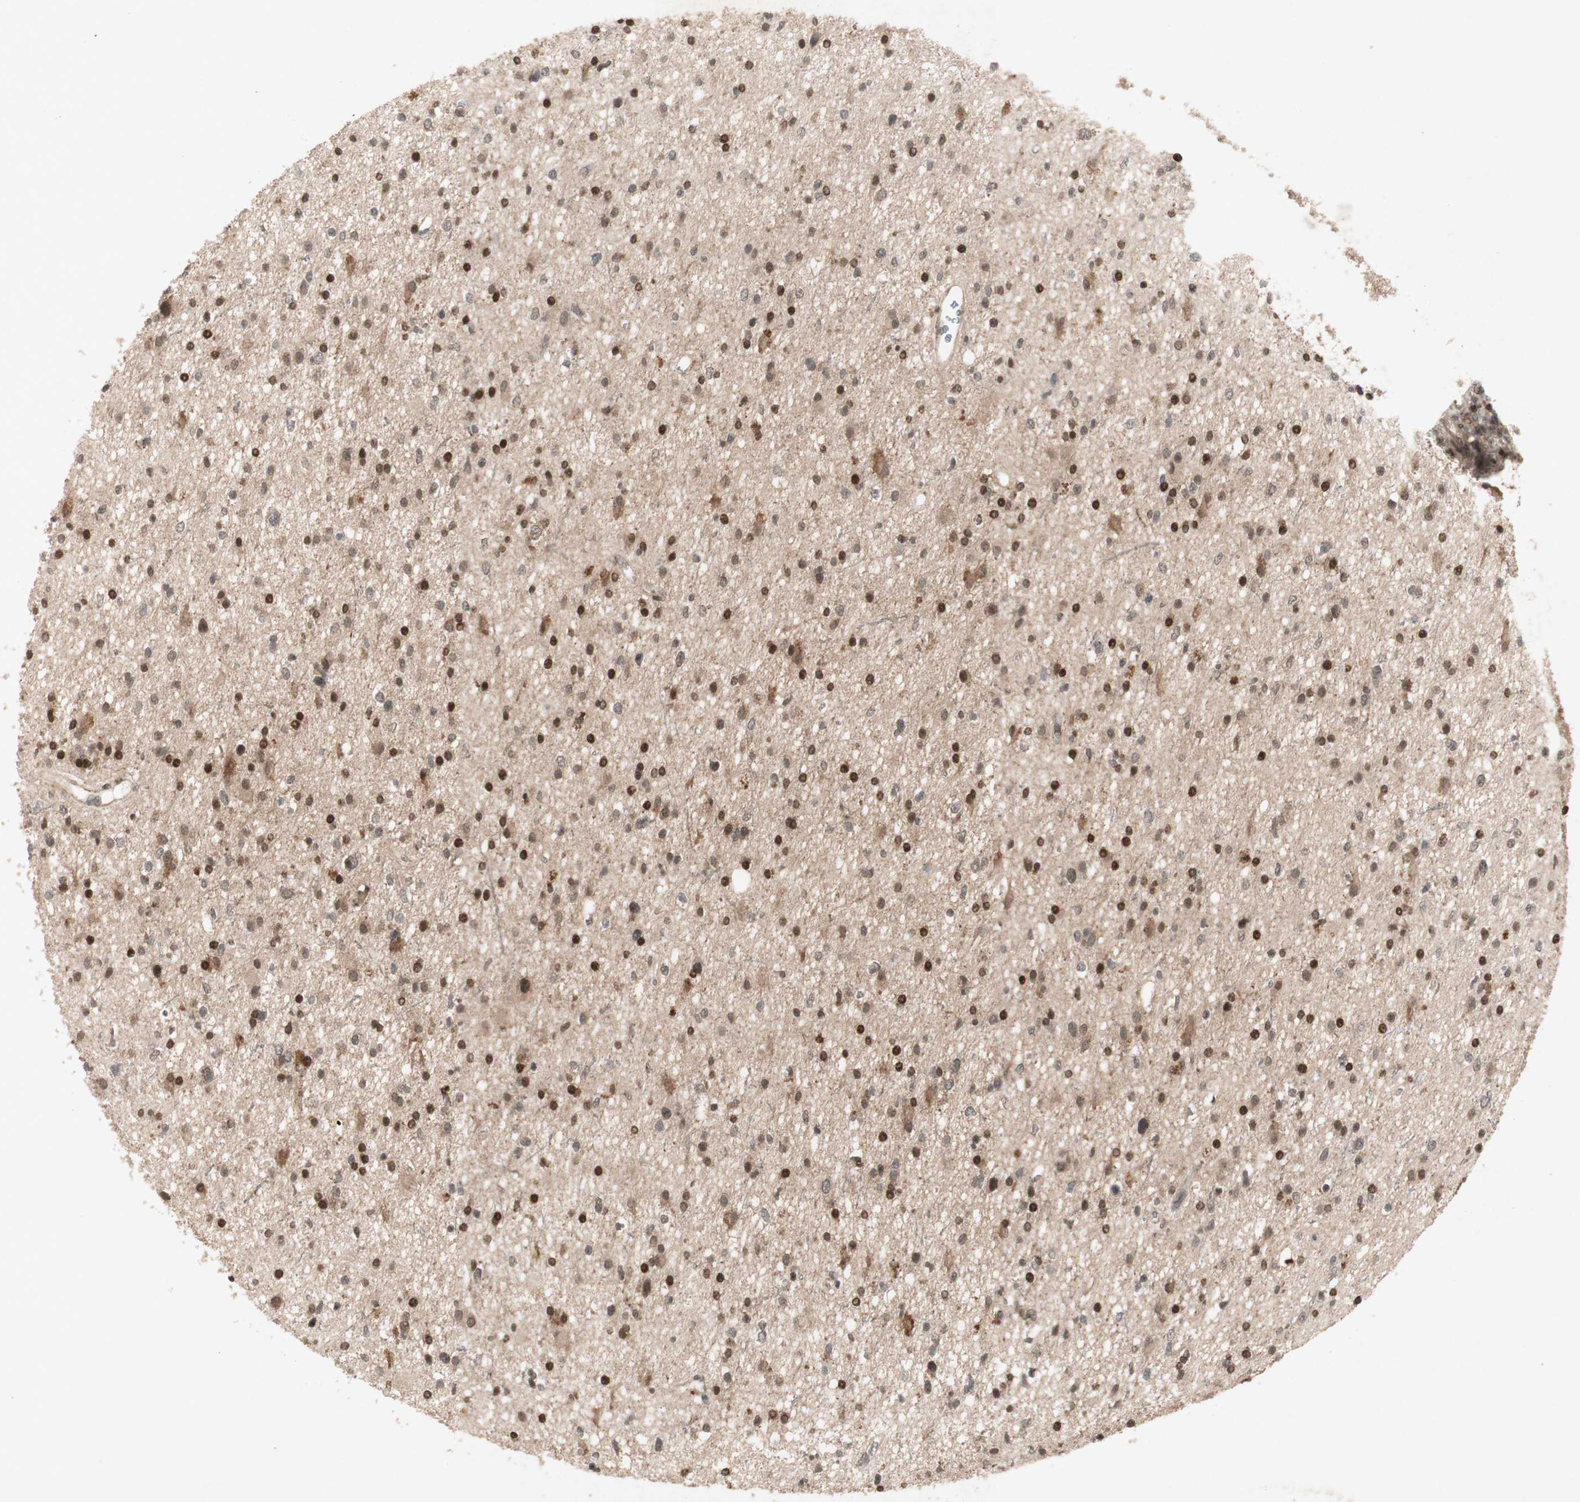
{"staining": {"intensity": "strong", "quantity": "25%-75%", "location": "cytoplasmic/membranous"}, "tissue": "glioma", "cell_type": "Tumor cells", "image_type": "cancer", "snomed": [{"axis": "morphology", "description": "Glioma, malignant, High grade"}, {"axis": "topography", "description": "Brain"}], "caption": "Immunohistochemical staining of human high-grade glioma (malignant) displays high levels of strong cytoplasmic/membranous protein positivity in about 25%-75% of tumor cells.", "gene": "PLXNA1", "patient": {"sex": "male", "age": 33}}